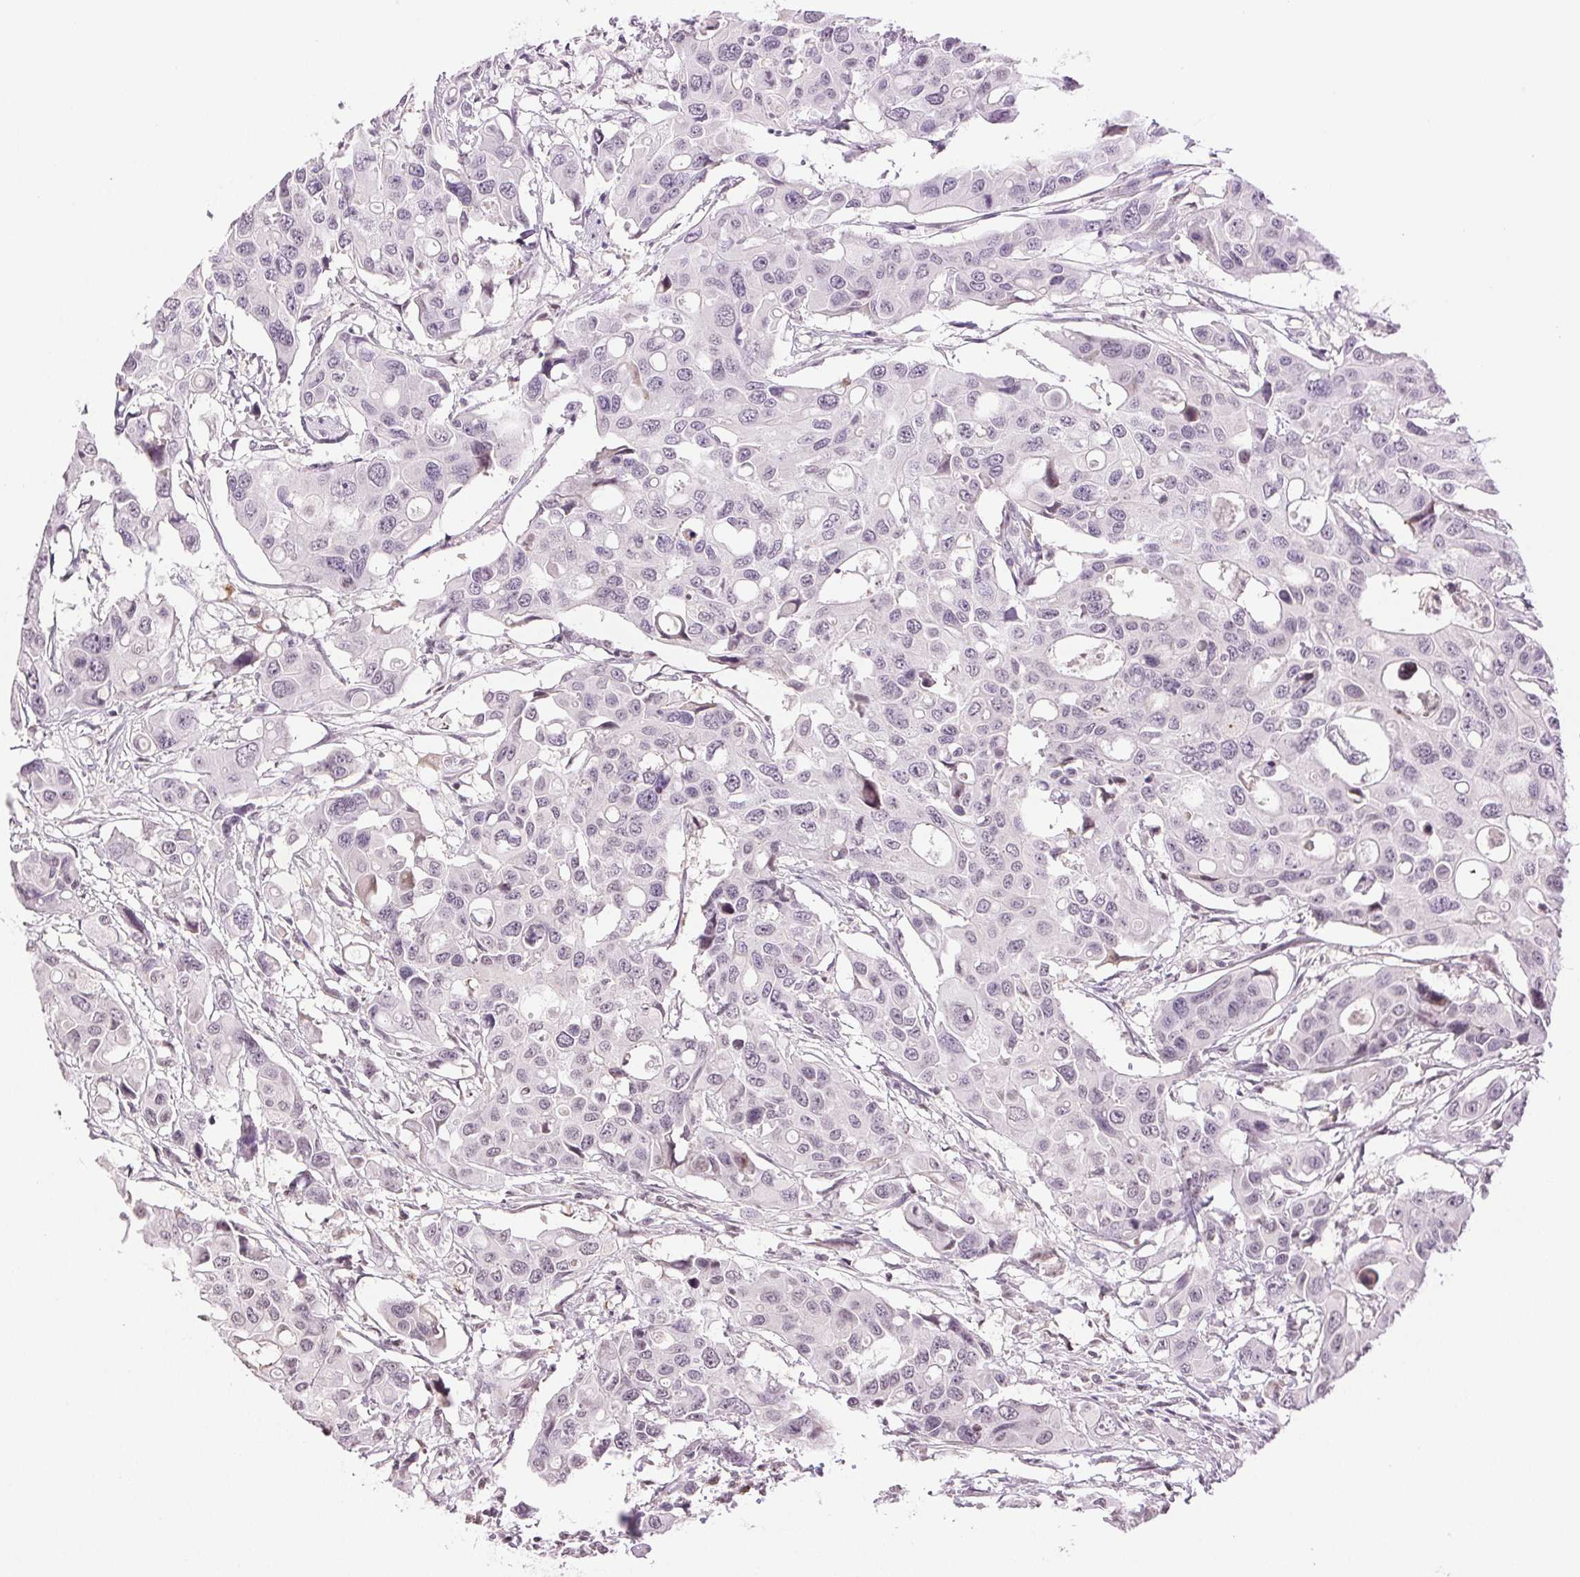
{"staining": {"intensity": "negative", "quantity": "none", "location": "none"}, "tissue": "colorectal cancer", "cell_type": "Tumor cells", "image_type": "cancer", "snomed": [{"axis": "morphology", "description": "Adenocarcinoma, NOS"}, {"axis": "topography", "description": "Colon"}], "caption": "Immunohistochemistry micrograph of neoplastic tissue: colorectal cancer stained with DAB (3,3'-diaminobenzidine) shows no significant protein staining in tumor cells. (DAB (3,3'-diaminobenzidine) IHC, high magnification).", "gene": "TNNT3", "patient": {"sex": "male", "age": 77}}